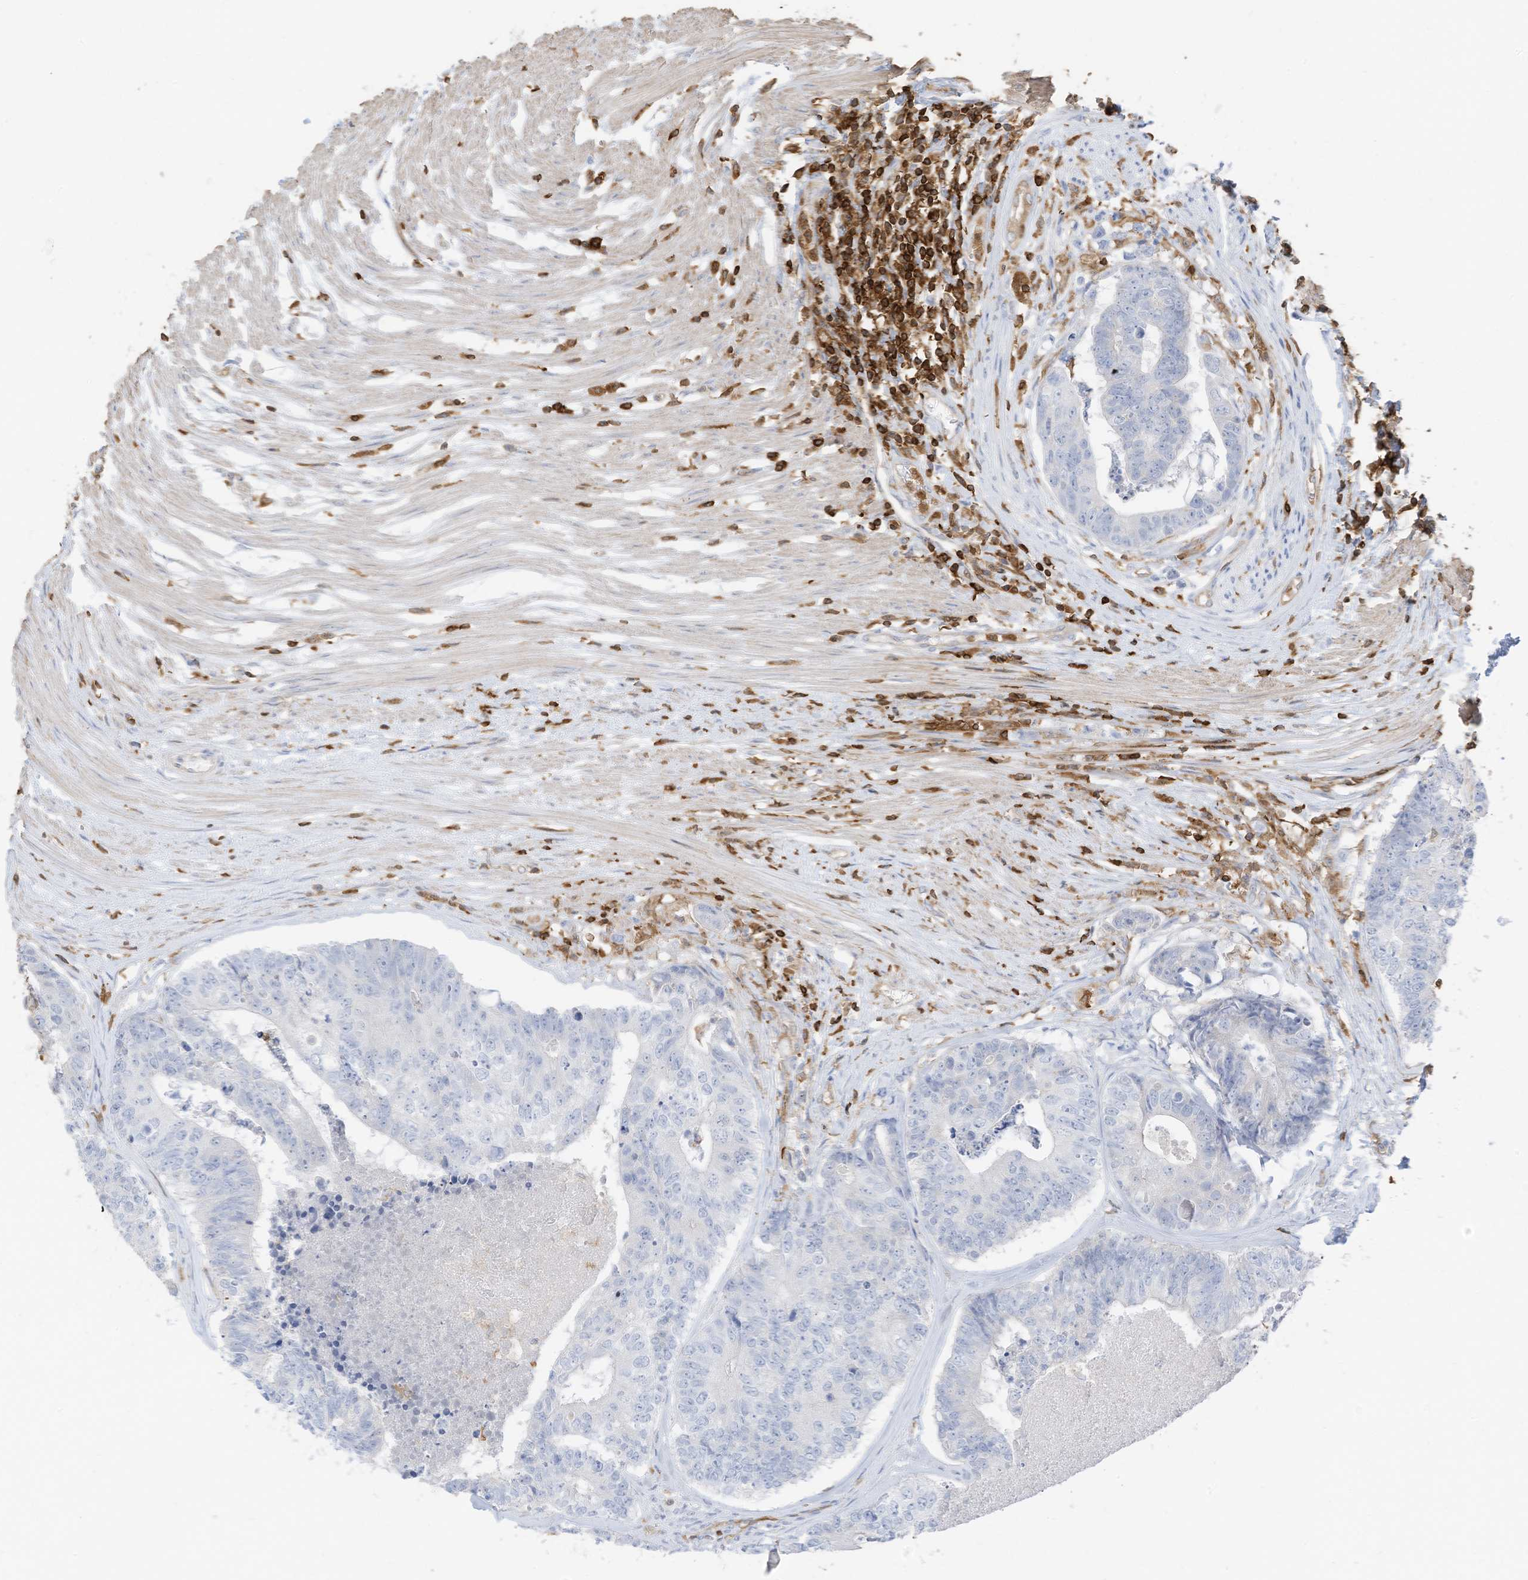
{"staining": {"intensity": "negative", "quantity": "none", "location": "none"}, "tissue": "colorectal cancer", "cell_type": "Tumor cells", "image_type": "cancer", "snomed": [{"axis": "morphology", "description": "Adenocarcinoma, NOS"}, {"axis": "topography", "description": "Colon"}], "caption": "A high-resolution image shows IHC staining of colorectal adenocarcinoma, which exhibits no significant staining in tumor cells.", "gene": "ARHGAP25", "patient": {"sex": "female", "age": 67}}